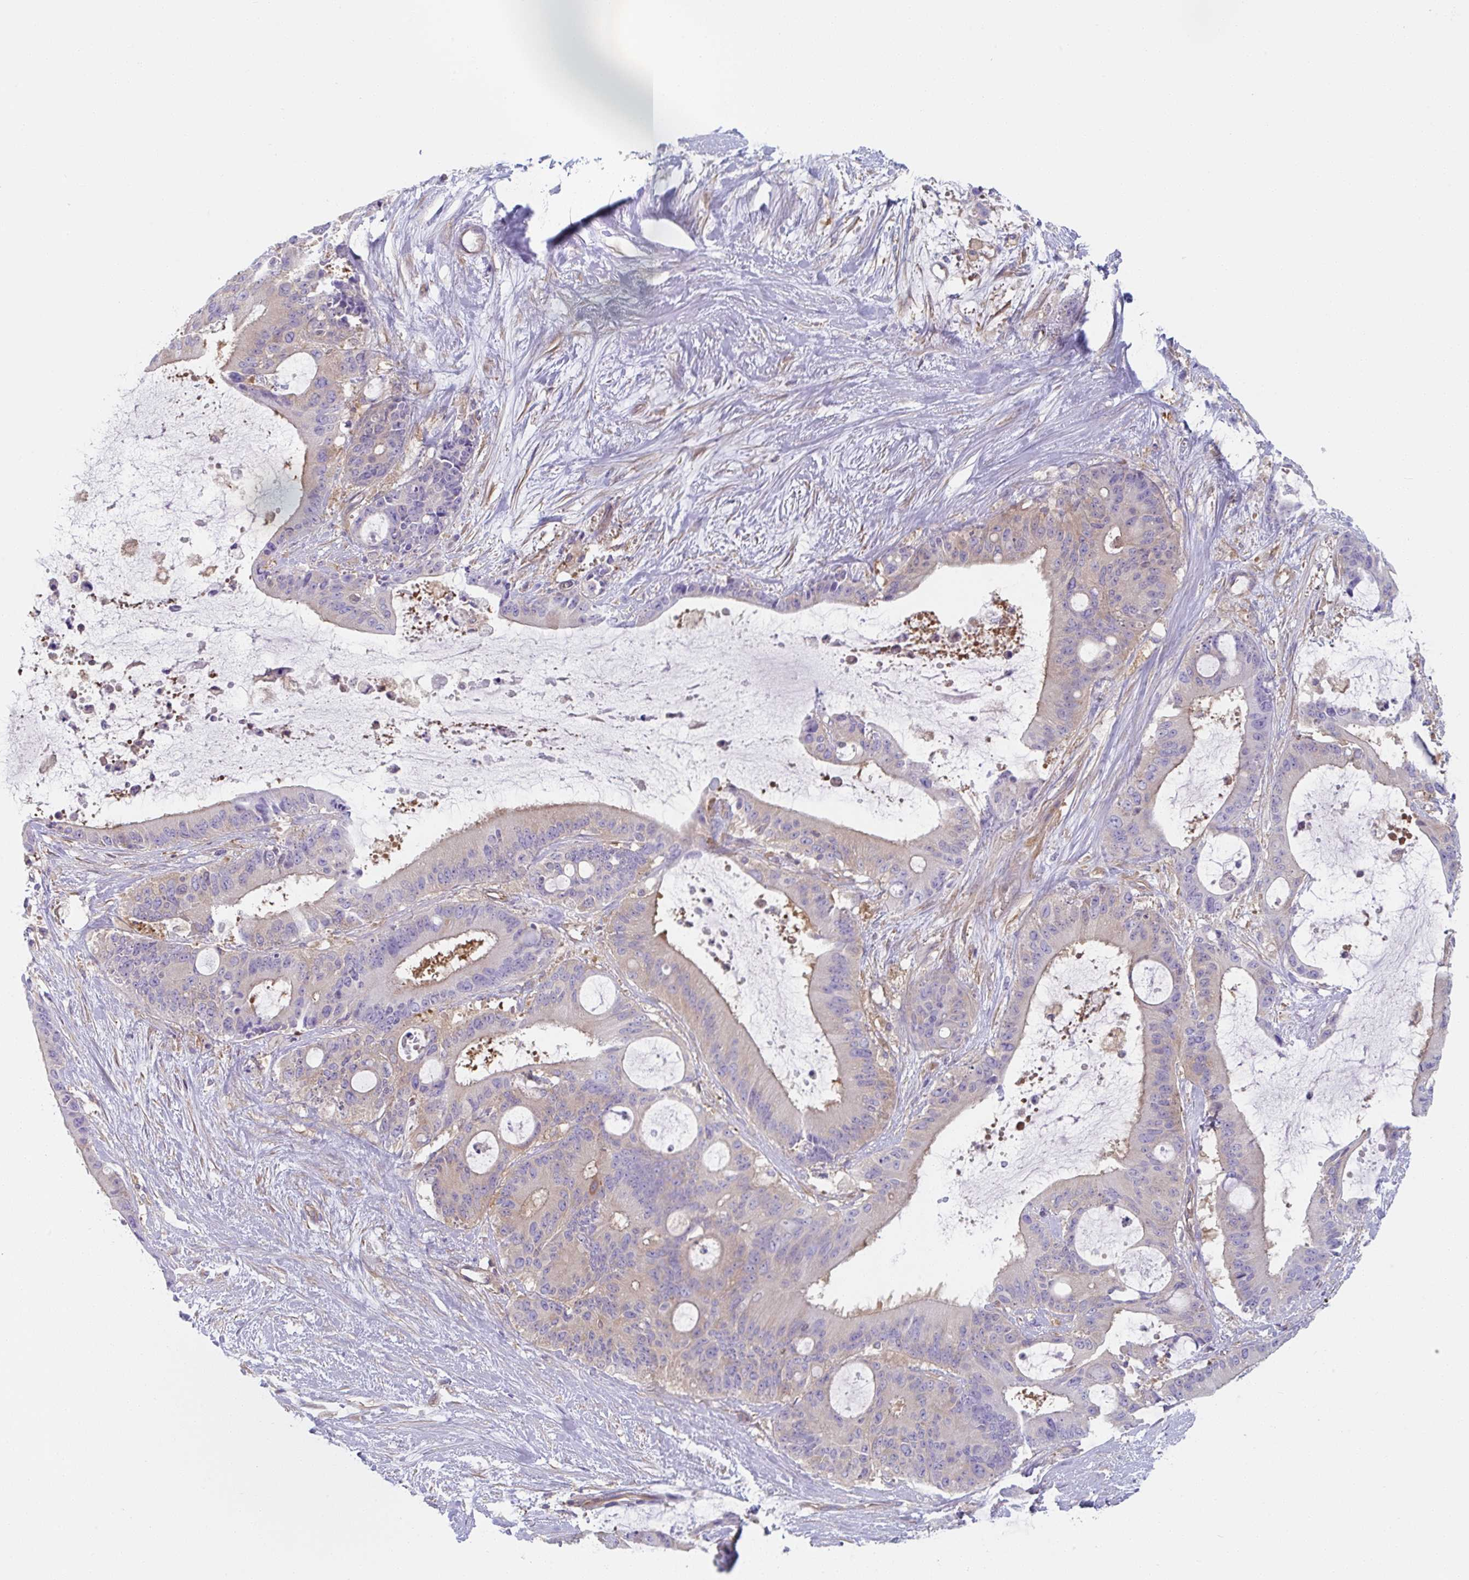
{"staining": {"intensity": "negative", "quantity": "none", "location": "none"}, "tissue": "liver cancer", "cell_type": "Tumor cells", "image_type": "cancer", "snomed": [{"axis": "morphology", "description": "Normal tissue, NOS"}, {"axis": "morphology", "description": "Cholangiocarcinoma"}, {"axis": "topography", "description": "Liver"}, {"axis": "topography", "description": "Peripheral nerve tissue"}], "caption": "A micrograph of liver cancer (cholangiocarcinoma) stained for a protein reveals no brown staining in tumor cells. (Brightfield microscopy of DAB immunohistochemistry (IHC) at high magnification).", "gene": "AMPD2", "patient": {"sex": "female", "age": 73}}